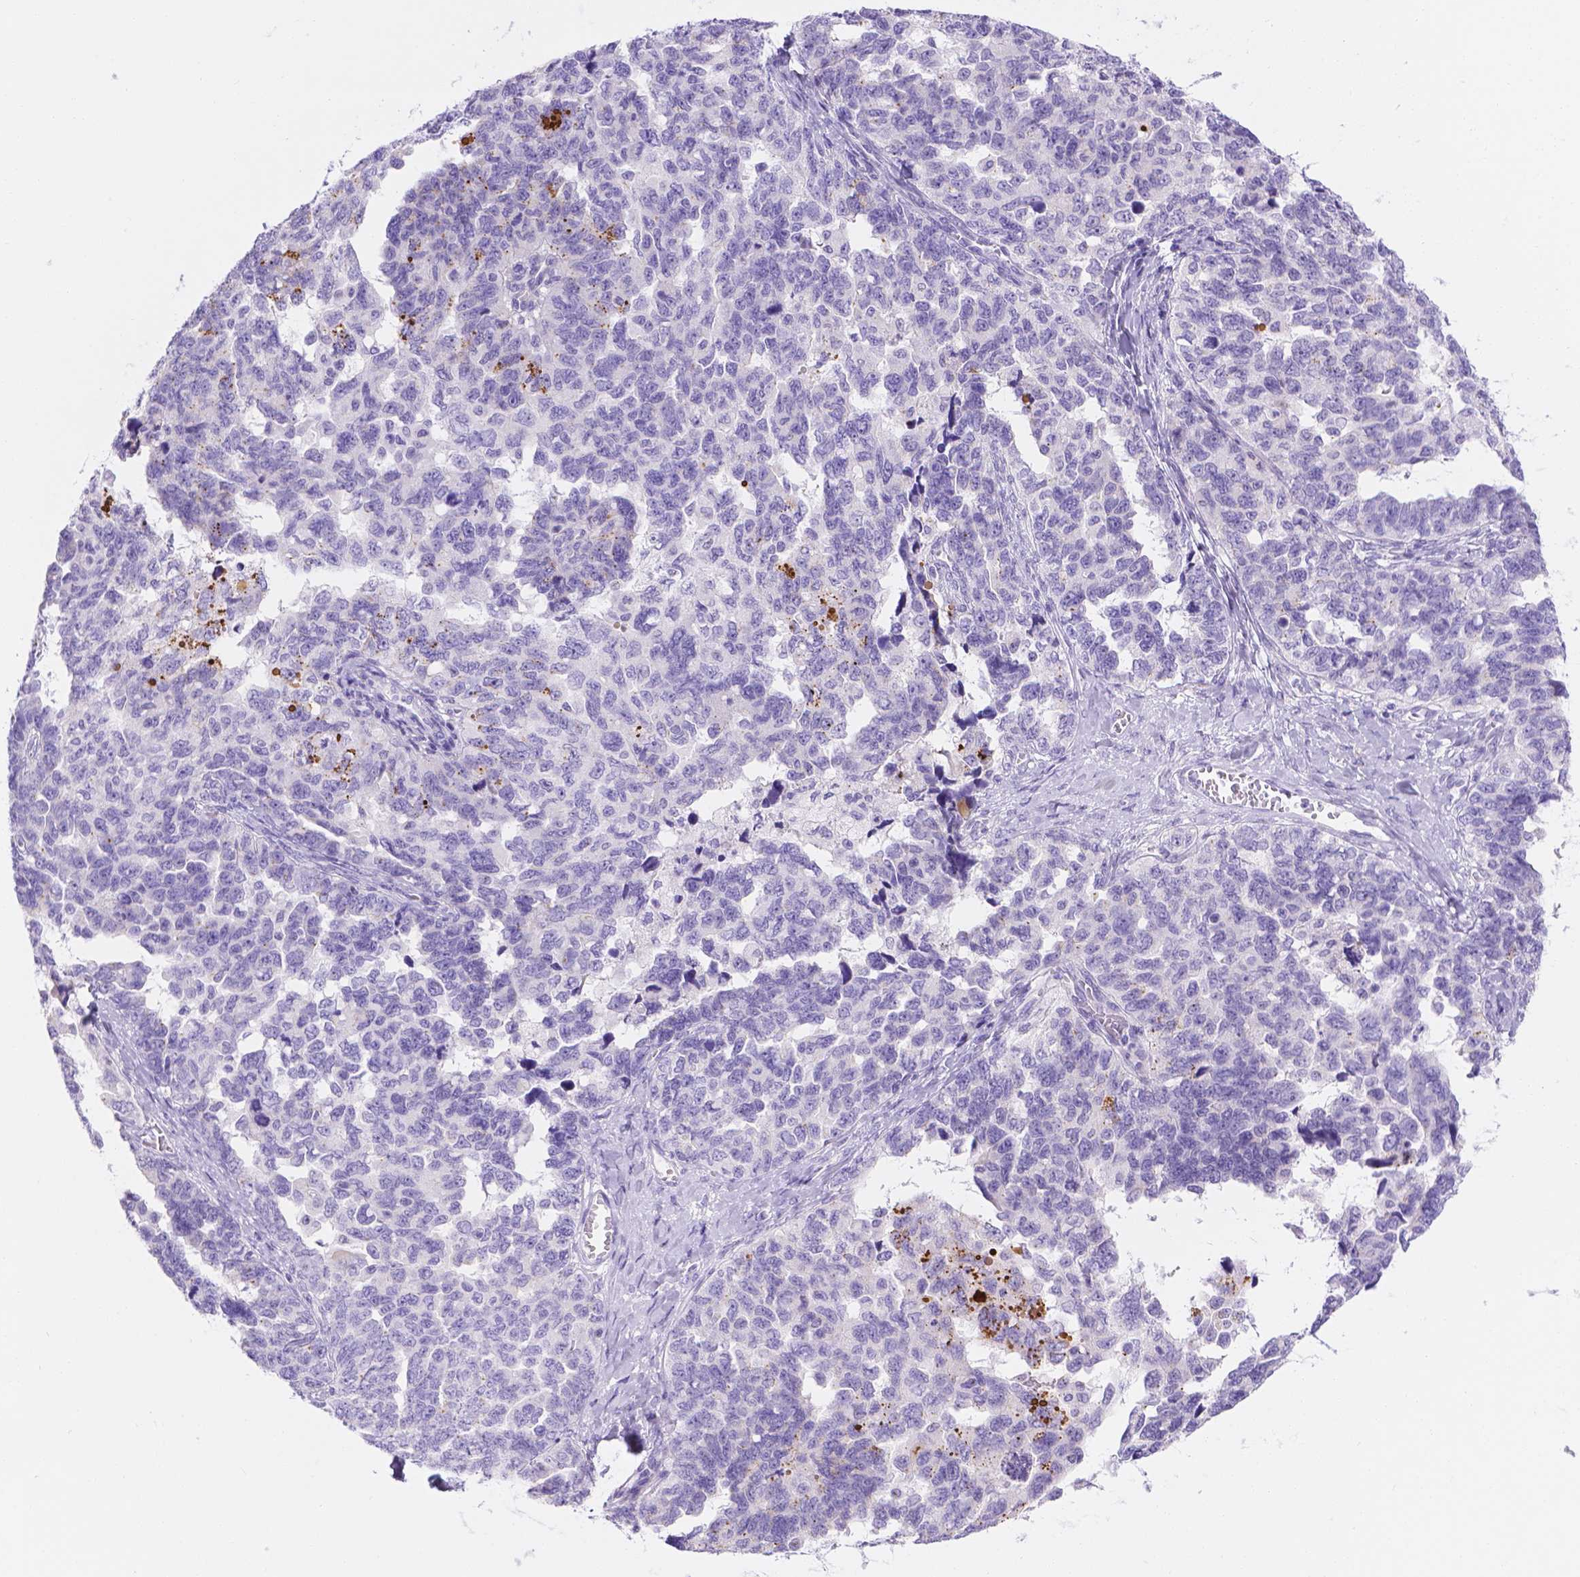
{"staining": {"intensity": "negative", "quantity": "none", "location": "none"}, "tissue": "ovarian cancer", "cell_type": "Tumor cells", "image_type": "cancer", "snomed": [{"axis": "morphology", "description": "Cystadenocarcinoma, serous, NOS"}, {"axis": "topography", "description": "Ovary"}], "caption": "Ovarian cancer stained for a protein using IHC shows no staining tumor cells.", "gene": "MLN", "patient": {"sex": "female", "age": 69}}